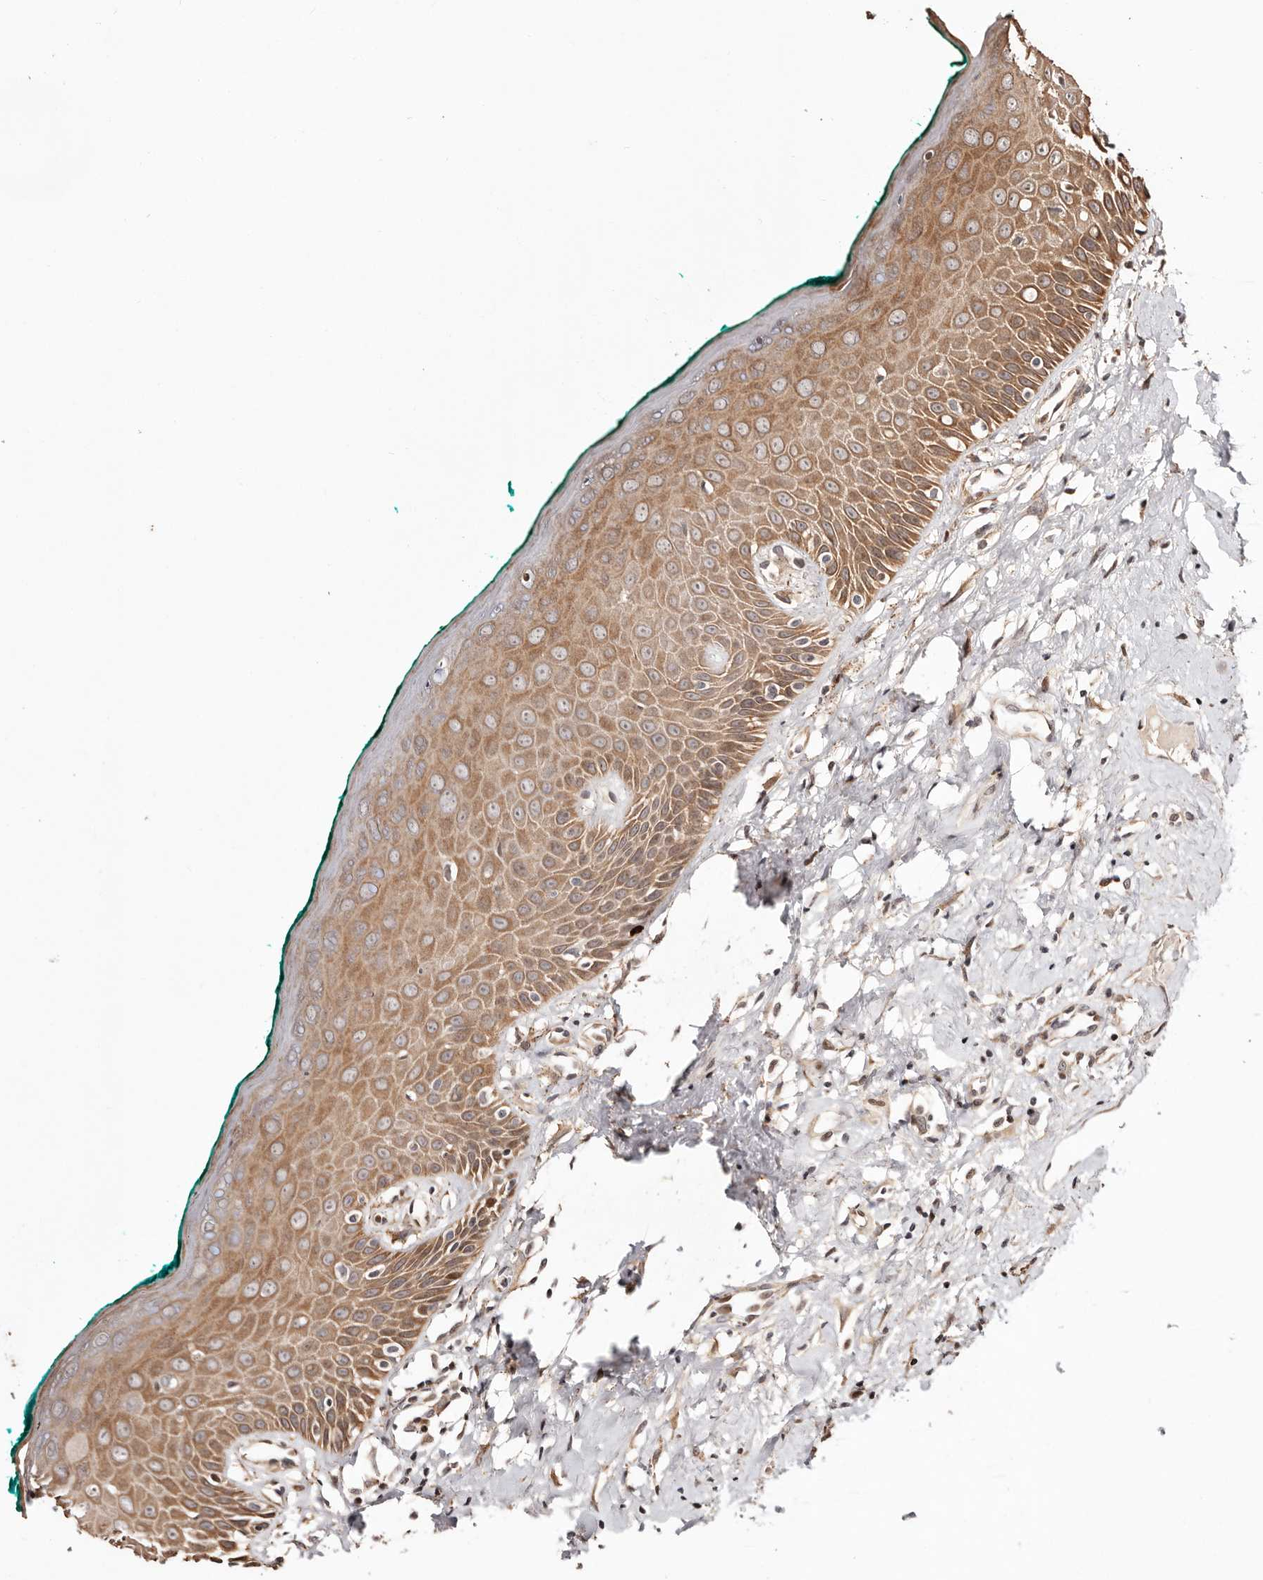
{"staining": {"intensity": "moderate", "quantity": ">75%", "location": "cytoplasmic/membranous"}, "tissue": "oral mucosa", "cell_type": "Squamous epithelial cells", "image_type": "normal", "snomed": [{"axis": "morphology", "description": "Normal tissue, NOS"}, {"axis": "topography", "description": "Oral tissue"}], "caption": "Brown immunohistochemical staining in unremarkable human oral mucosa displays moderate cytoplasmic/membranous staining in approximately >75% of squamous epithelial cells.", "gene": "HIVEP3", "patient": {"sex": "female", "age": 70}}